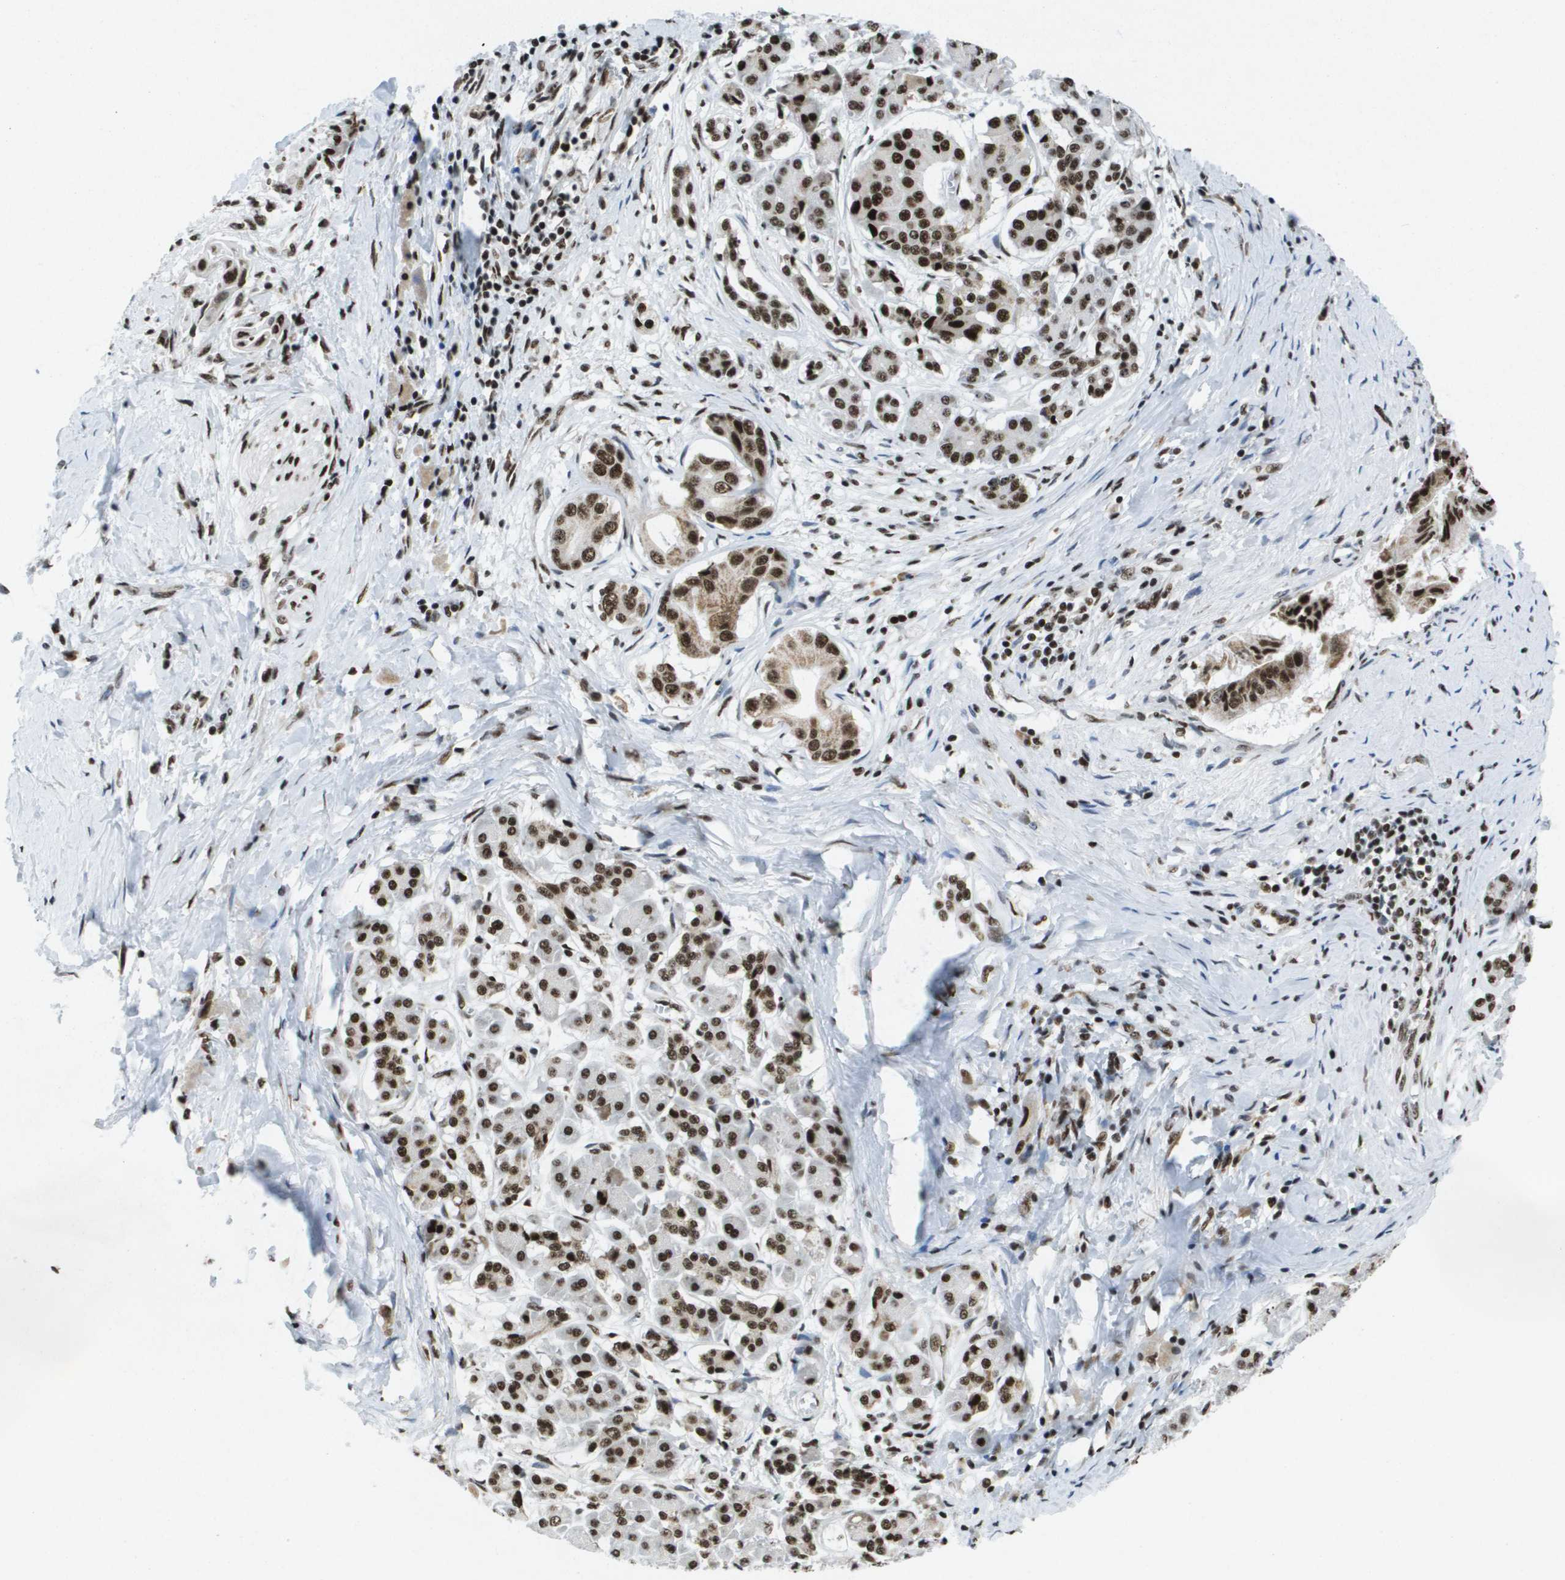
{"staining": {"intensity": "strong", "quantity": ">75%", "location": "nuclear"}, "tissue": "pancreatic cancer", "cell_type": "Tumor cells", "image_type": "cancer", "snomed": [{"axis": "morphology", "description": "Adenocarcinoma, NOS"}, {"axis": "topography", "description": "Pancreas"}], "caption": "Human pancreatic adenocarcinoma stained for a protein (brown) reveals strong nuclear positive staining in approximately >75% of tumor cells.", "gene": "NSRP1", "patient": {"sex": "male", "age": 55}}